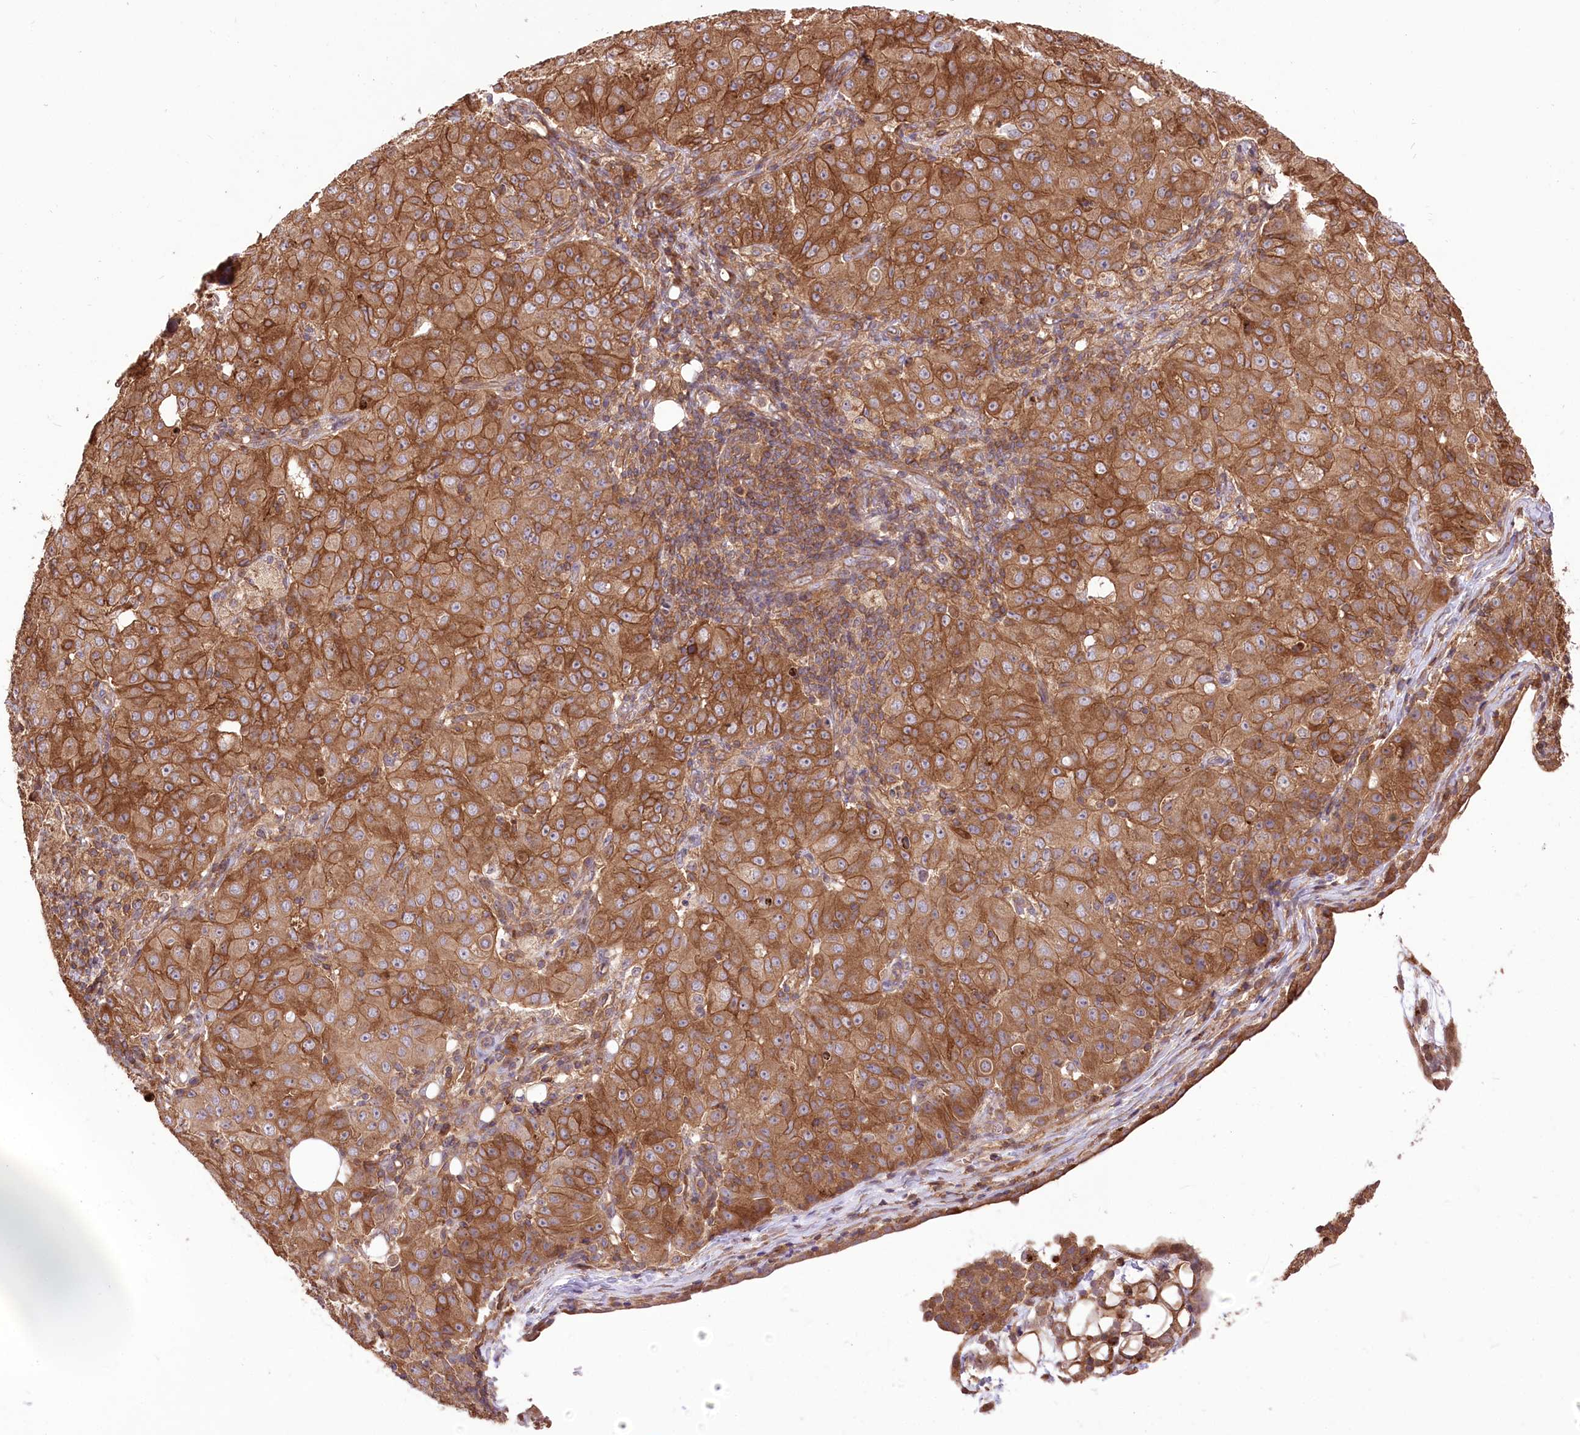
{"staining": {"intensity": "moderate", "quantity": ">75%", "location": "cytoplasmic/membranous"}, "tissue": "ovarian cancer", "cell_type": "Tumor cells", "image_type": "cancer", "snomed": [{"axis": "morphology", "description": "Carcinoma, endometroid"}, {"axis": "topography", "description": "Ovary"}], "caption": "Tumor cells exhibit medium levels of moderate cytoplasmic/membranous staining in about >75% of cells in human ovarian cancer. The protein of interest is shown in brown color, while the nuclei are stained blue.", "gene": "XYLB", "patient": {"sex": "female", "age": 42}}